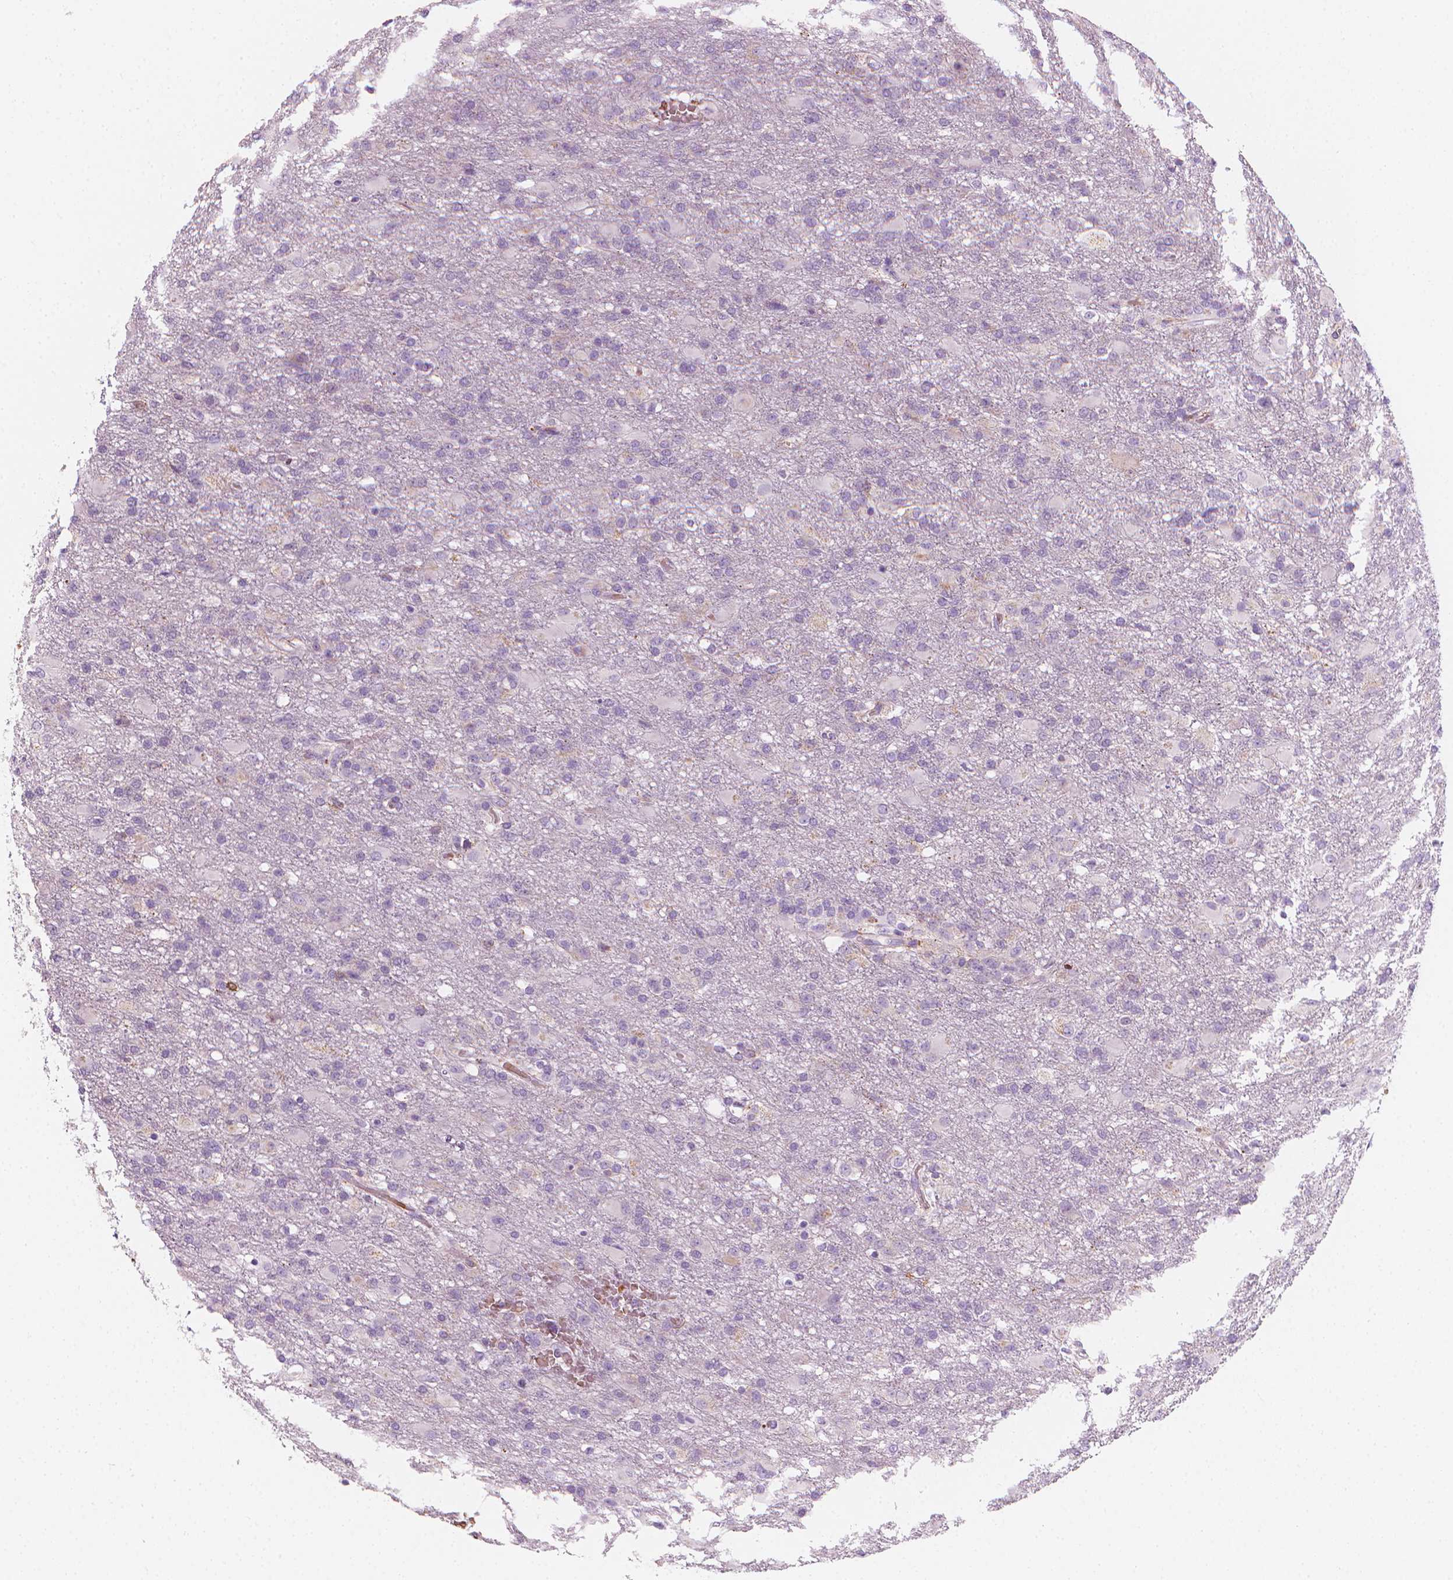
{"staining": {"intensity": "negative", "quantity": "none", "location": "none"}, "tissue": "glioma", "cell_type": "Tumor cells", "image_type": "cancer", "snomed": [{"axis": "morphology", "description": "Glioma, malignant, High grade"}, {"axis": "topography", "description": "Brain"}], "caption": "There is no significant positivity in tumor cells of glioma.", "gene": "CES1", "patient": {"sex": "male", "age": 68}}